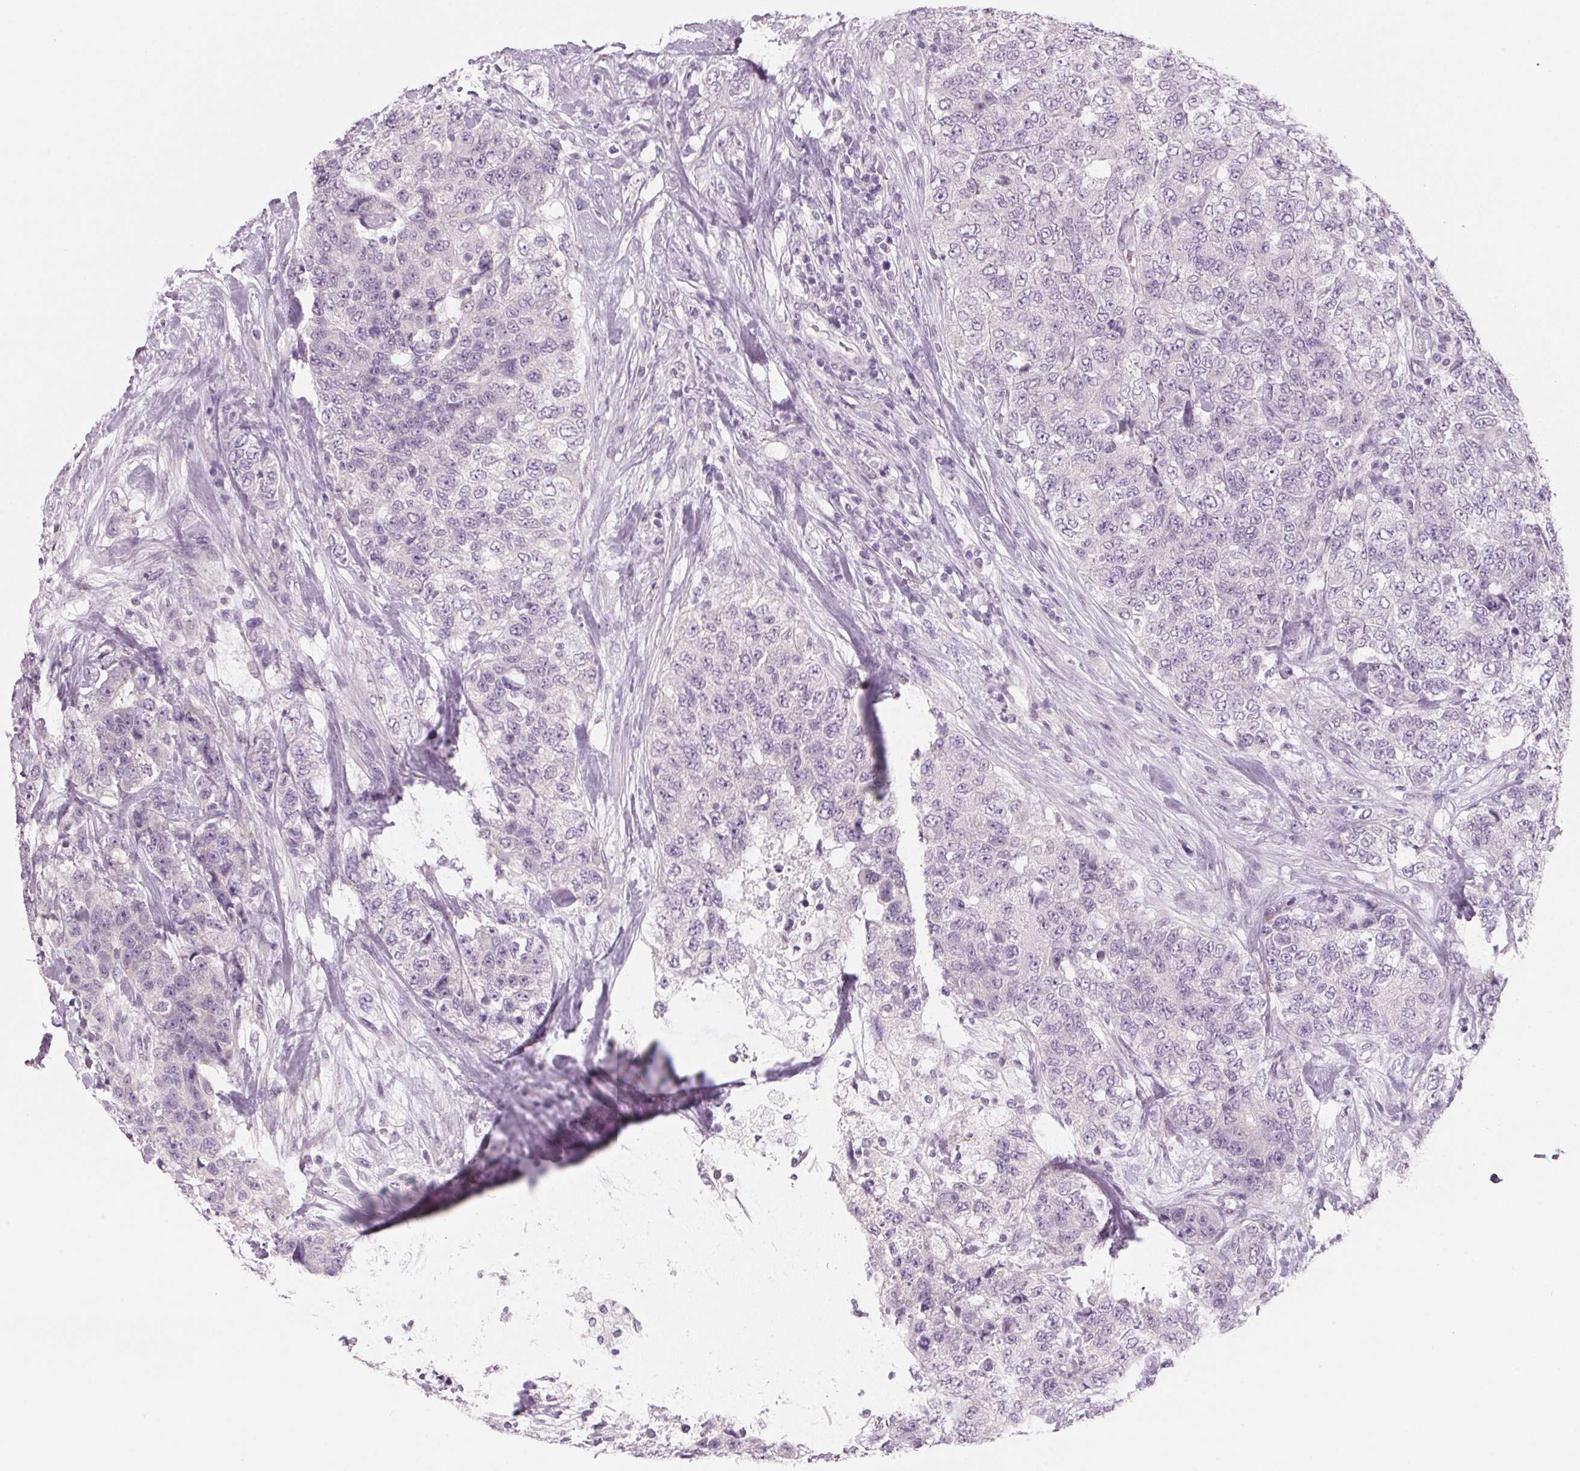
{"staining": {"intensity": "negative", "quantity": "none", "location": "none"}, "tissue": "urothelial cancer", "cell_type": "Tumor cells", "image_type": "cancer", "snomed": [{"axis": "morphology", "description": "Urothelial carcinoma, High grade"}, {"axis": "topography", "description": "Urinary bladder"}], "caption": "Photomicrograph shows no protein positivity in tumor cells of urothelial cancer tissue.", "gene": "ADAM20", "patient": {"sex": "female", "age": 78}}